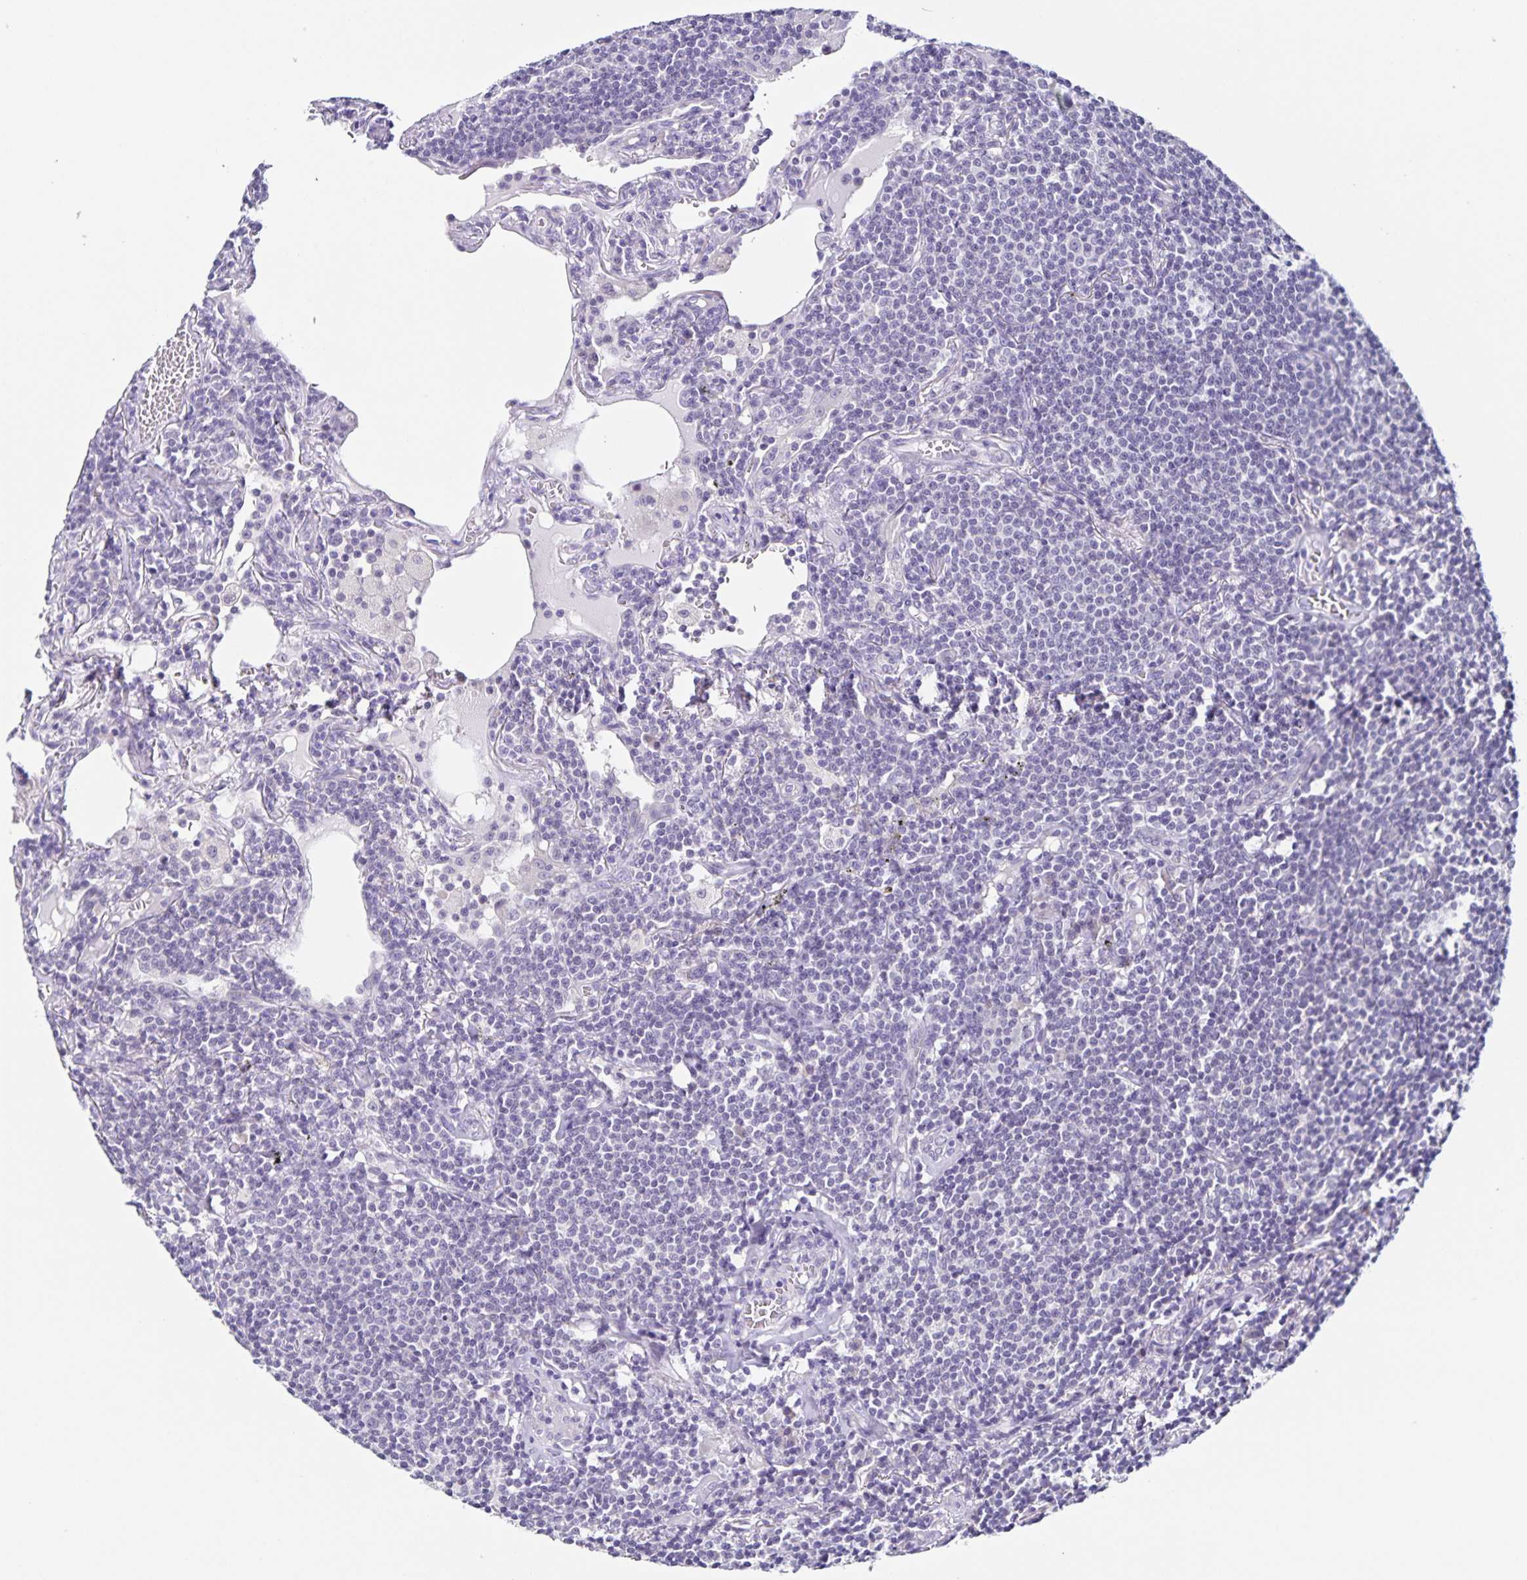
{"staining": {"intensity": "negative", "quantity": "none", "location": "none"}, "tissue": "lymphoma", "cell_type": "Tumor cells", "image_type": "cancer", "snomed": [{"axis": "morphology", "description": "Malignant lymphoma, non-Hodgkin's type, Low grade"}, {"axis": "topography", "description": "Lung"}], "caption": "A high-resolution histopathology image shows IHC staining of lymphoma, which displays no significant staining in tumor cells. Brightfield microscopy of immunohistochemistry (IHC) stained with DAB (3,3'-diaminobenzidine) (brown) and hematoxylin (blue), captured at high magnification.", "gene": "SLC12A3", "patient": {"sex": "female", "age": 71}}